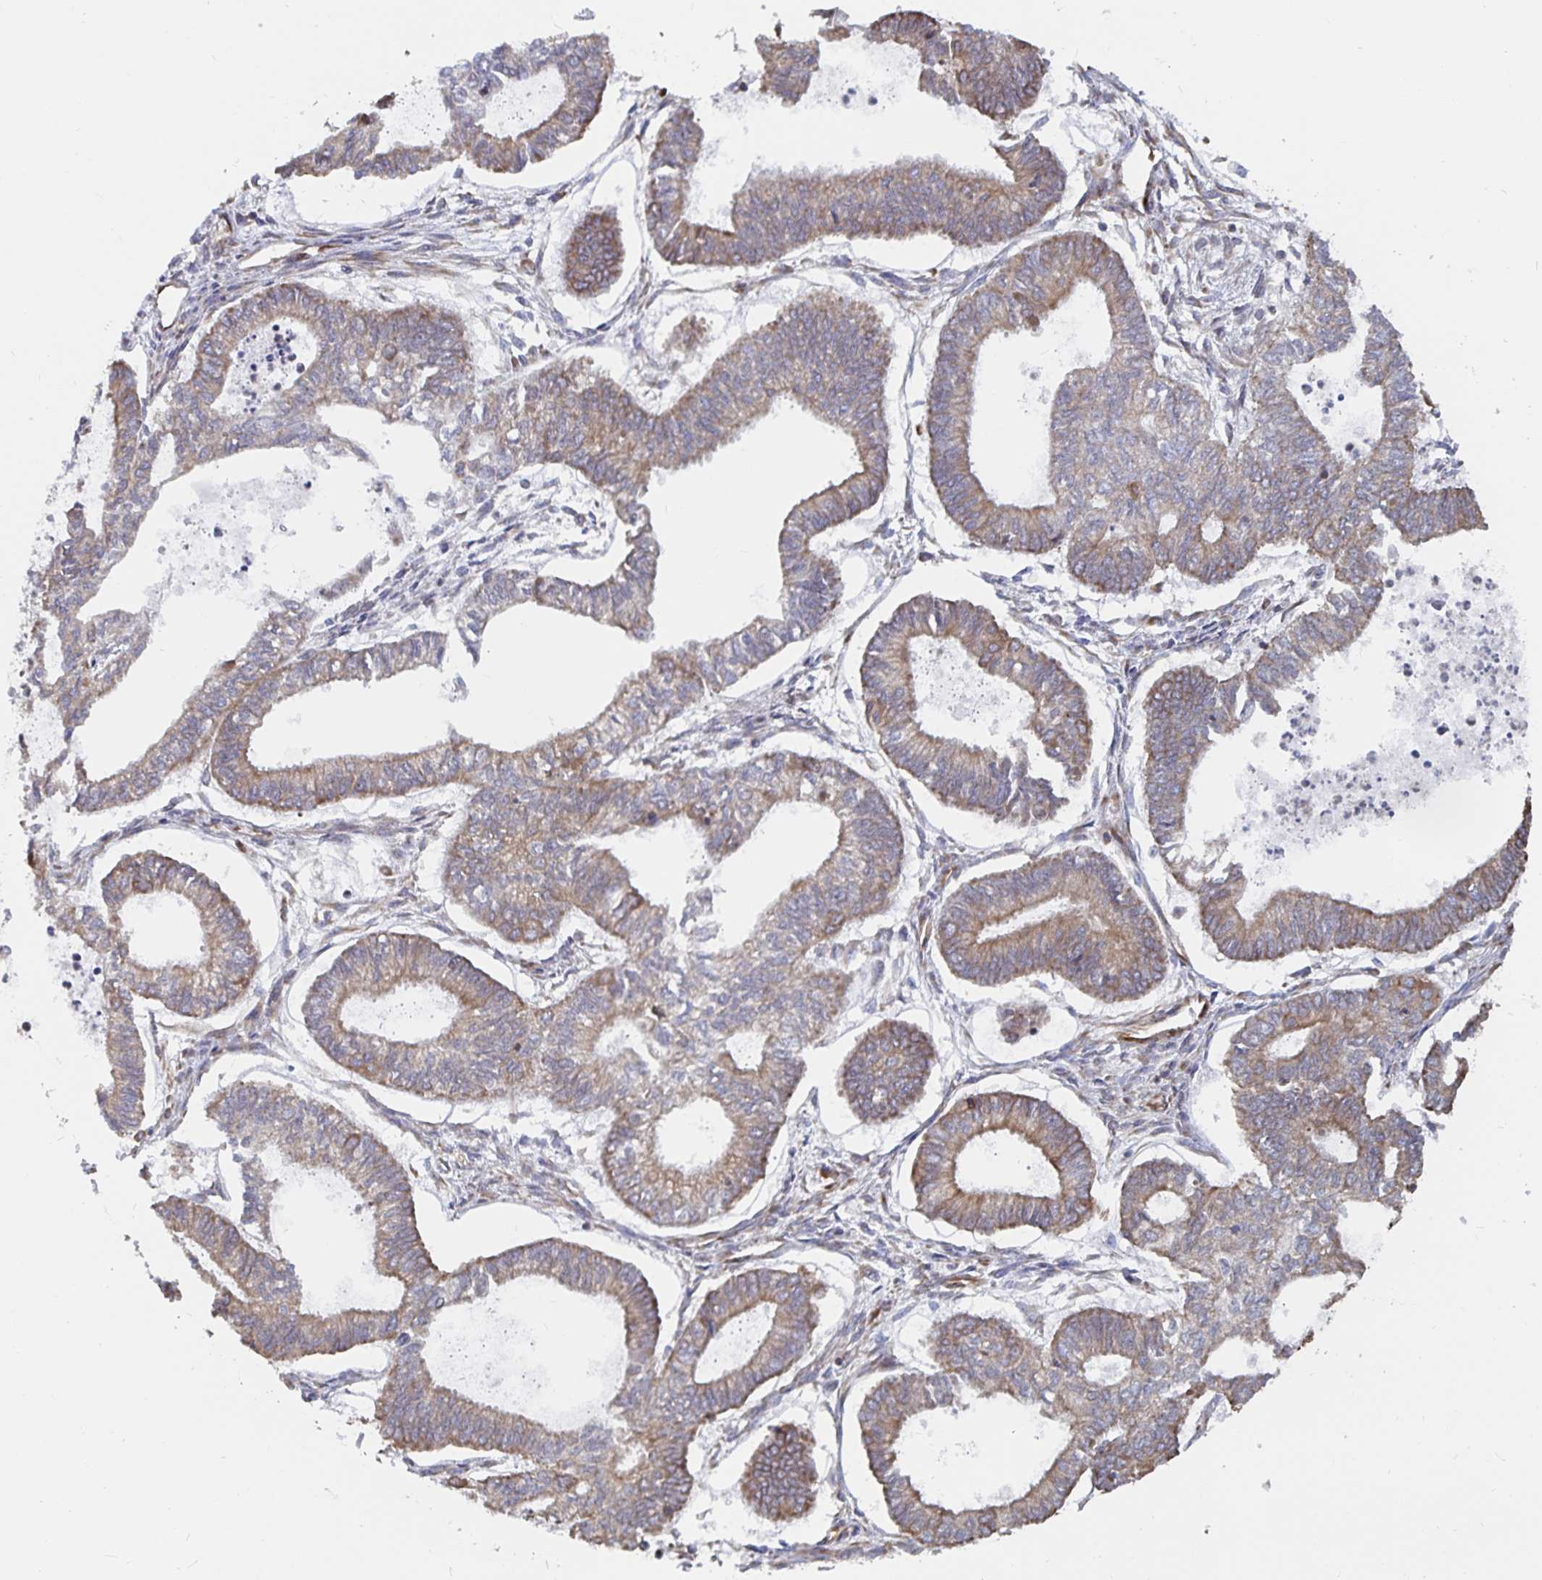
{"staining": {"intensity": "weak", "quantity": ">75%", "location": "cytoplasmic/membranous"}, "tissue": "ovarian cancer", "cell_type": "Tumor cells", "image_type": "cancer", "snomed": [{"axis": "morphology", "description": "Carcinoma, endometroid"}, {"axis": "topography", "description": "Ovary"}], "caption": "Immunohistochemical staining of ovarian cancer (endometroid carcinoma) displays low levels of weak cytoplasmic/membranous protein positivity in about >75% of tumor cells. The protein is shown in brown color, while the nuclei are stained blue.", "gene": "BCAP29", "patient": {"sex": "female", "age": 64}}